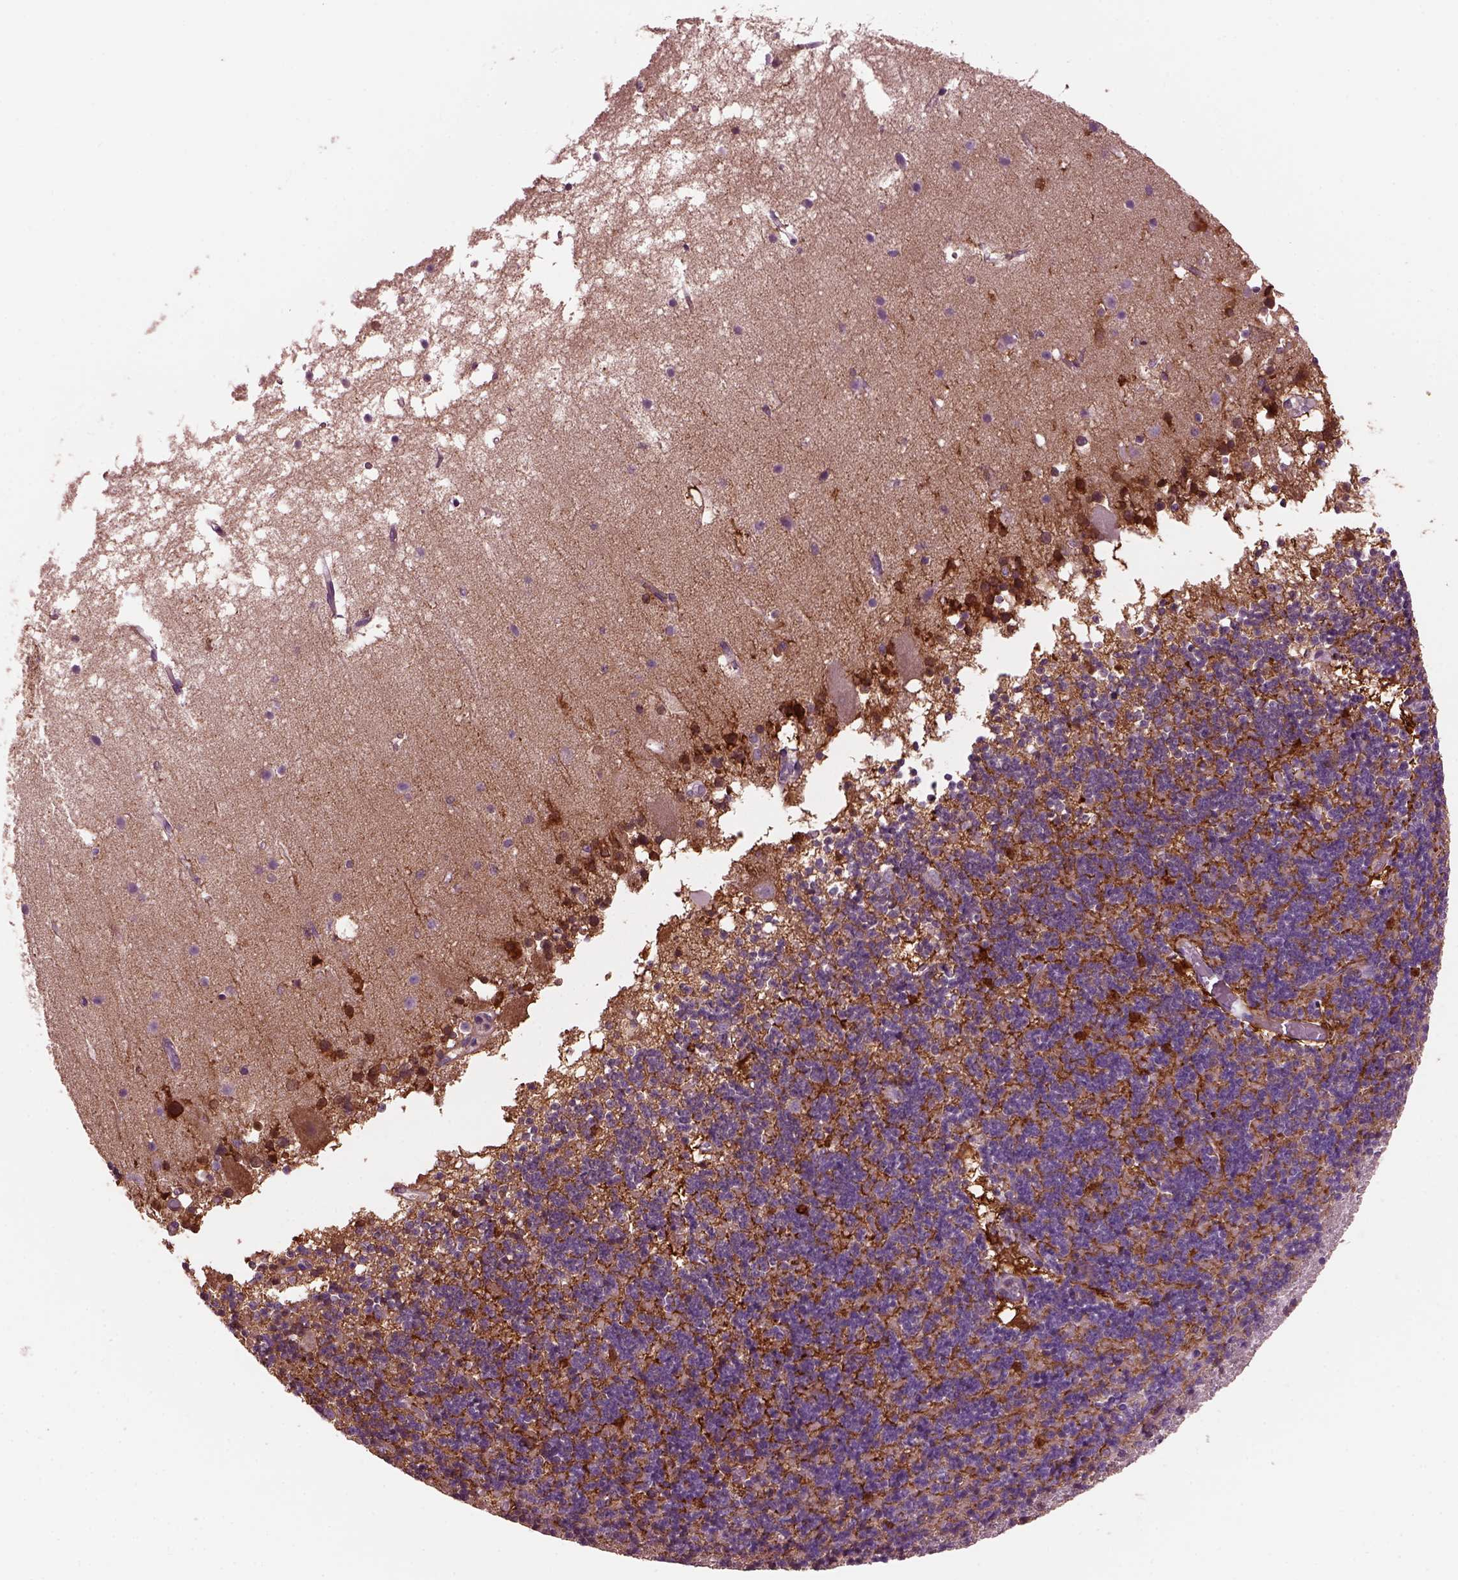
{"staining": {"intensity": "strong", "quantity": "<25%", "location": "cytoplasmic/membranous,nuclear"}, "tissue": "cerebellum", "cell_type": "Cells in granular layer", "image_type": "normal", "snomed": [{"axis": "morphology", "description": "Normal tissue, NOS"}, {"axis": "topography", "description": "Cerebellum"}], "caption": "The immunohistochemical stain highlights strong cytoplasmic/membranous,nuclear expression in cells in granular layer of normal cerebellum. (DAB IHC with brightfield microscopy, high magnification).", "gene": "GDF11", "patient": {"sex": "male", "age": 70}}